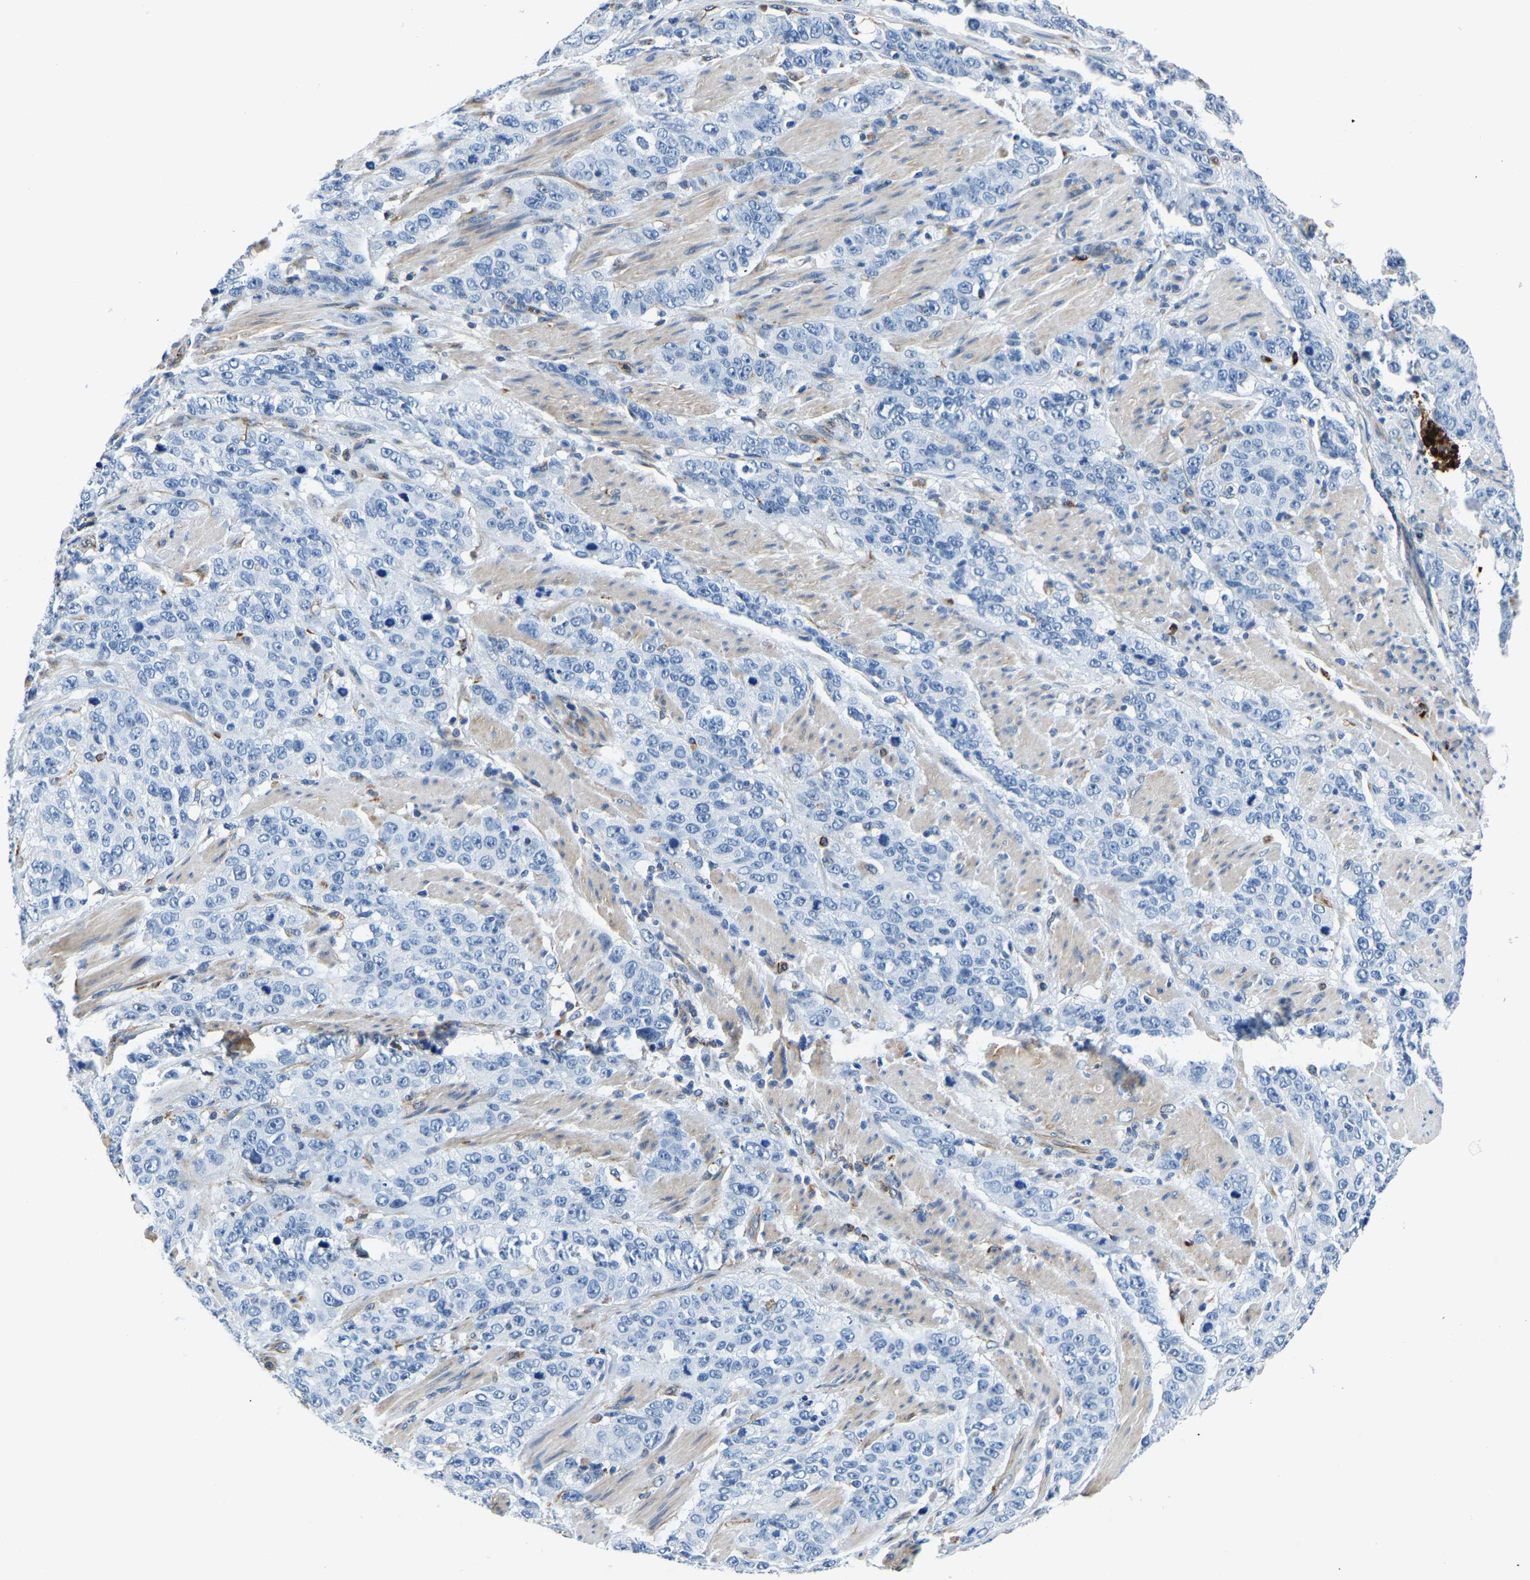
{"staining": {"intensity": "negative", "quantity": "none", "location": "none"}, "tissue": "stomach cancer", "cell_type": "Tumor cells", "image_type": "cancer", "snomed": [{"axis": "morphology", "description": "Adenocarcinoma, NOS"}, {"axis": "topography", "description": "Stomach"}], "caption": "IHC micrograph of neoplastic tissue: adenocarcinoma (stomach) stained with DAB reveals no significant protein staining in tumor cells.", "gene": "MS4A3", "patient": {"sex": "male", "age": 48}}